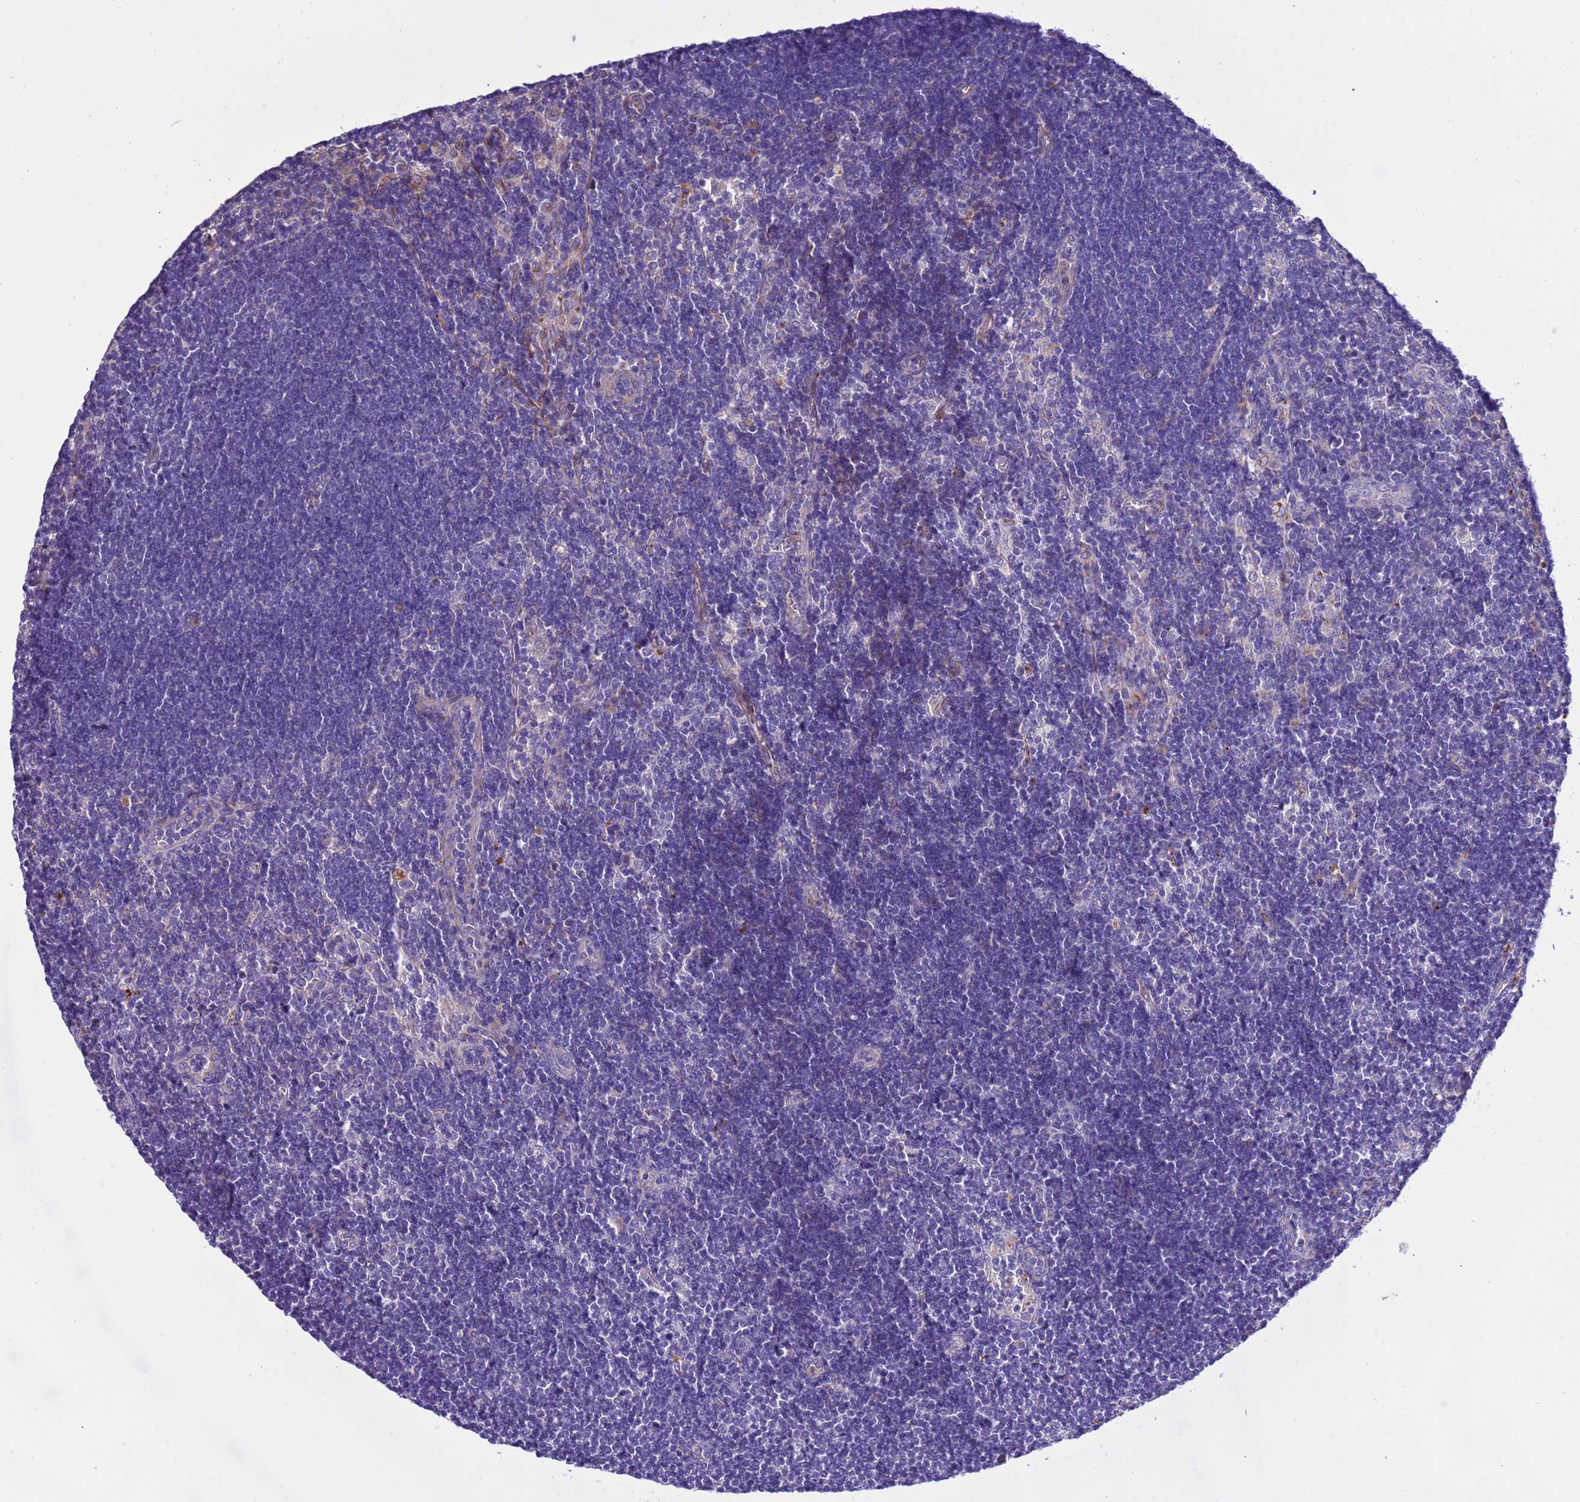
{"staining": {"intensity": "negative", "quantity": "none", "location": "none"}, "tissue": "lymph node", "cell_type": "Germinal center cells", "image_type": "normal", "snomed": [{"axis": "morphology", "description": "Normal tissue, NOS"}, {"axis": "topography", "description": "Lymph node"}], "caption": "Immunohistochemical staining of normal lymph node reveals no significant staining in germinal center cells.", "gene": "KICS2", "patient": {"sex": "male", "age": 24}}